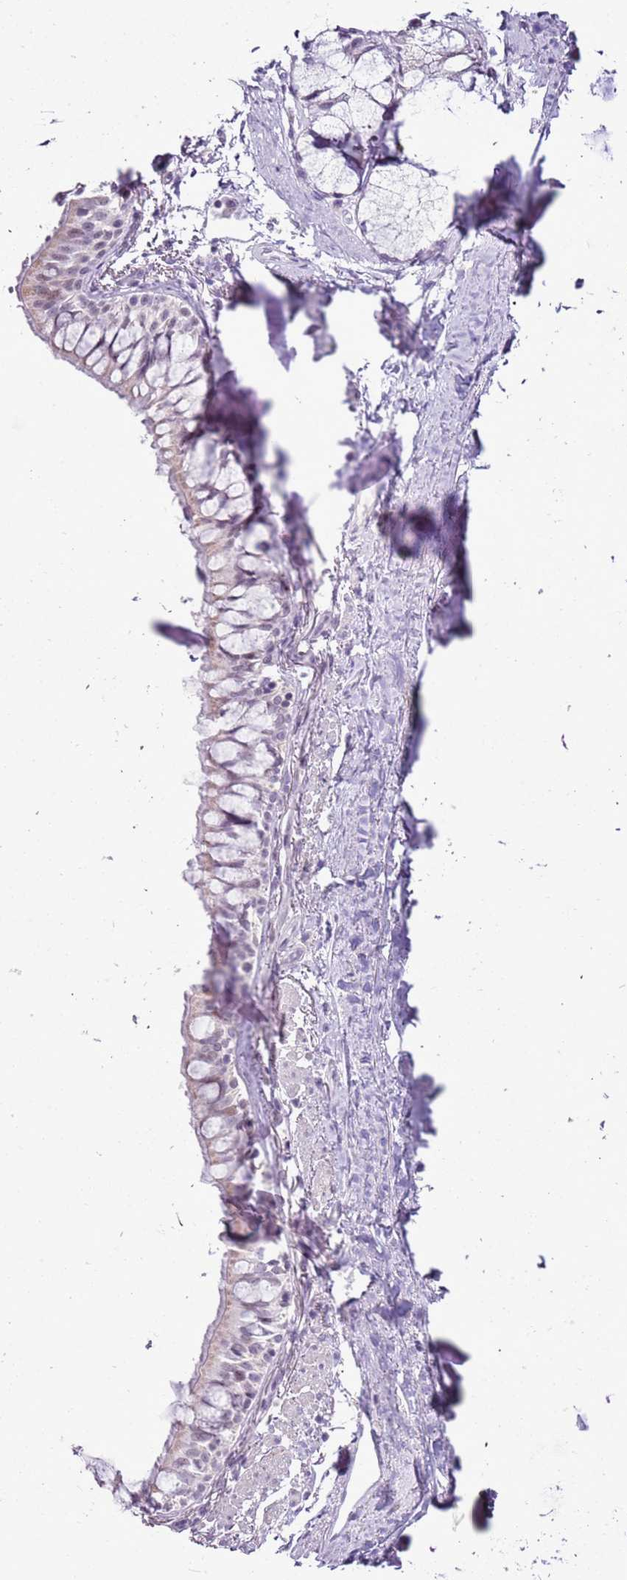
{"staining": {"intensity": "negative", "quantity": "none", "location": "none"}, "tissue": "bronchus", "cell_type": "Respiratory epithelial cells", "image_type": "normal", "snomed": [{"axis": "morphology", "description": "Normal tissue, NOS"}, {"axis": "topography", "description": "Bronchus"}], "caption": "Immunohistochemistry of benign human bronchus displays no positivity in respiratory epithelial cells. The staining was performed using DAB to visualize the protein expression in brown, while the nuclei were stained in blue with hematoxylin (Magnification: 20x).", "gene": "RPL3L", "patient": {"sex": "male", "age": 70}}